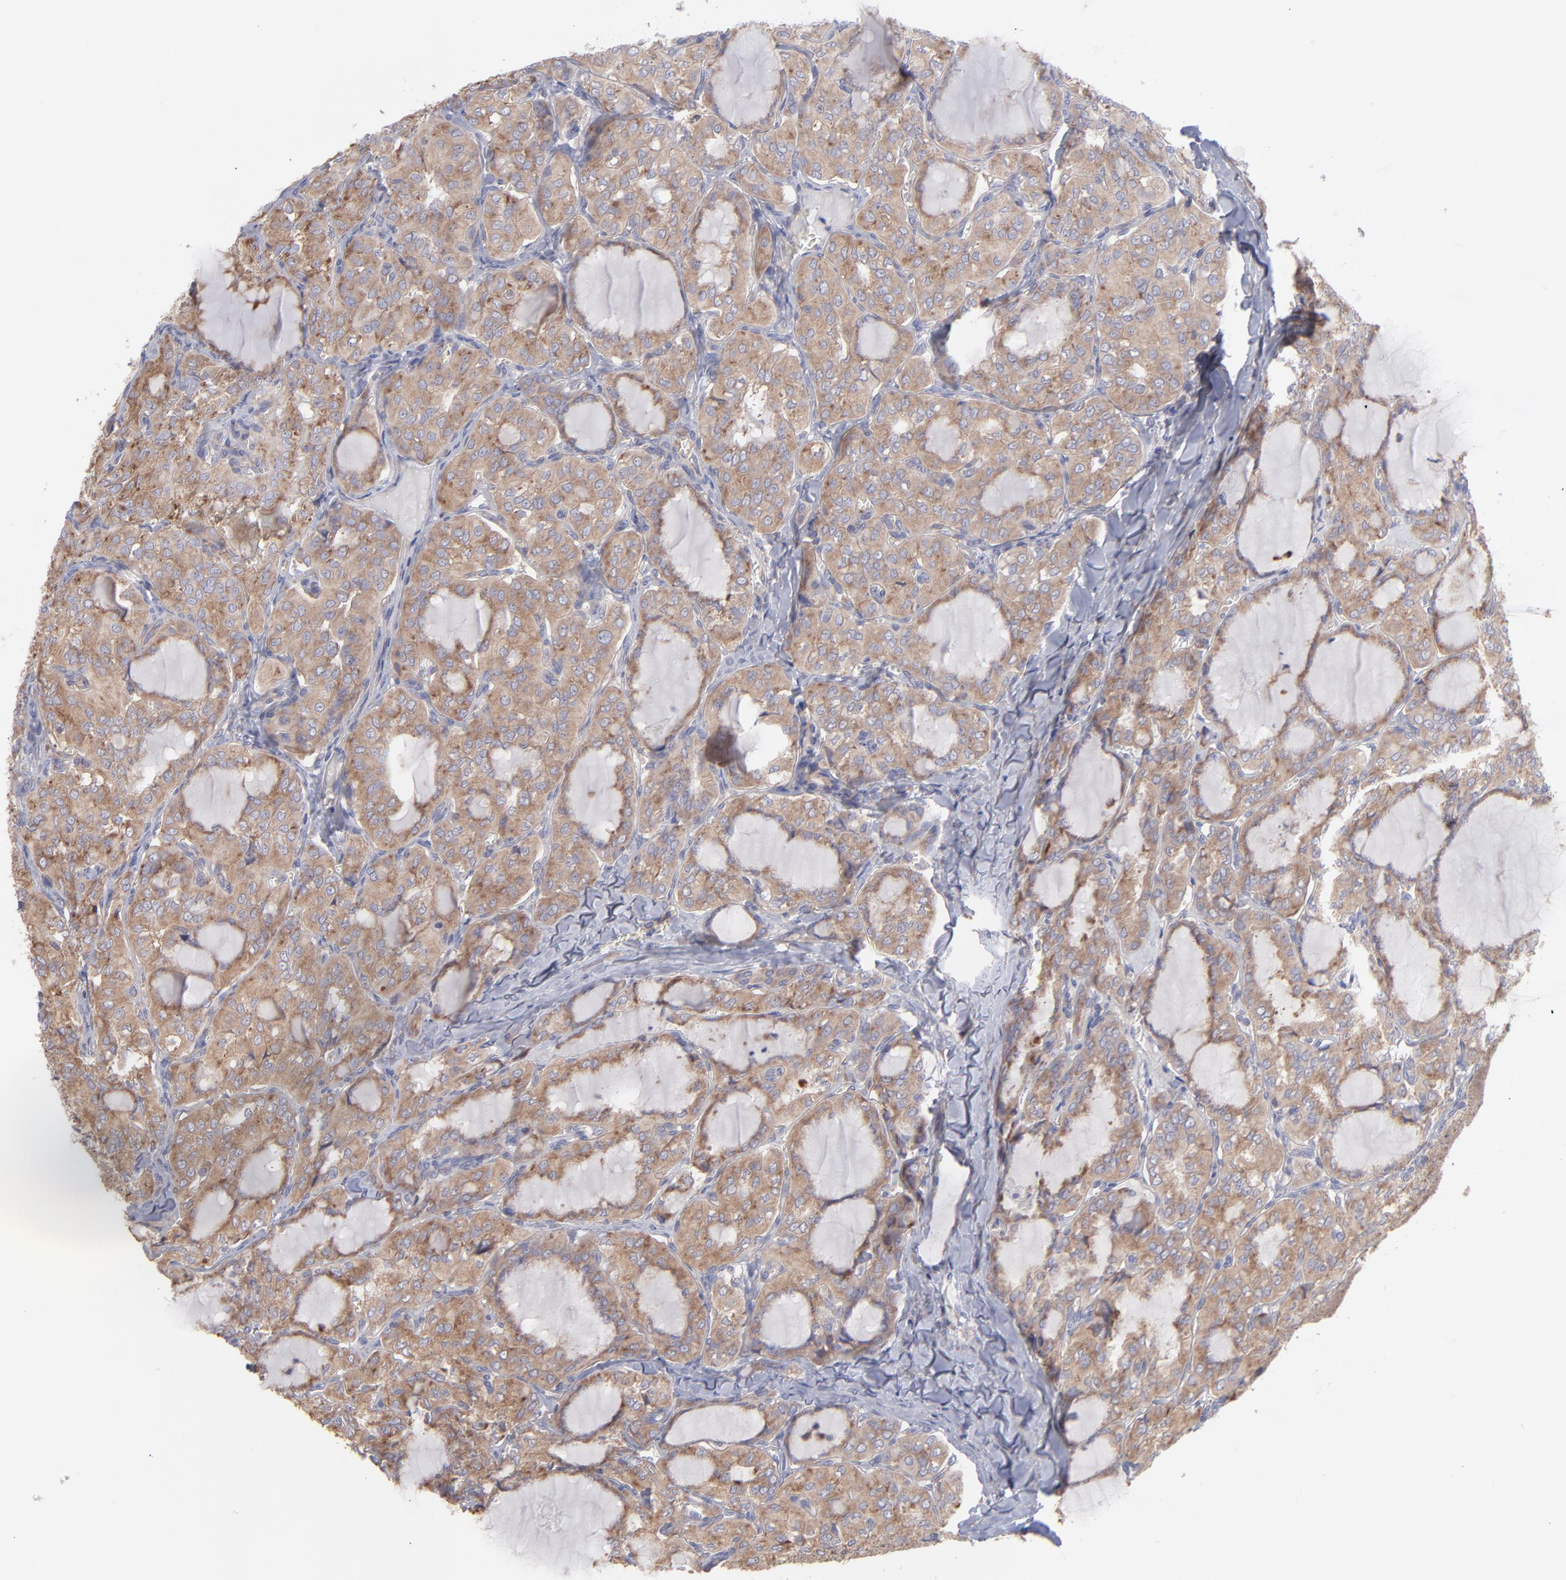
{"staining": {"intensity": "moderate", "quantity": ">75%", "location": "cytoplasmic/membranous"}, "tissue": "thyroid cancer", "cell_type": "Tumor cells", "image_type": "cancer", "snomed": [{"axis": "morphology", "description": "Papillary adenocarcinoma, NOS"}, {"axis": "topography", "description": "Thyroid gland"}], "caption": "A medium amount of moderate cytoplasmic/membranous expression is seen in approximately >75% of tumor cells in thyroid cancer (papillary adenocarcinoma) tissue.", "gene": "RPLP0", "patient": {"sex": "male", "age": 20}}